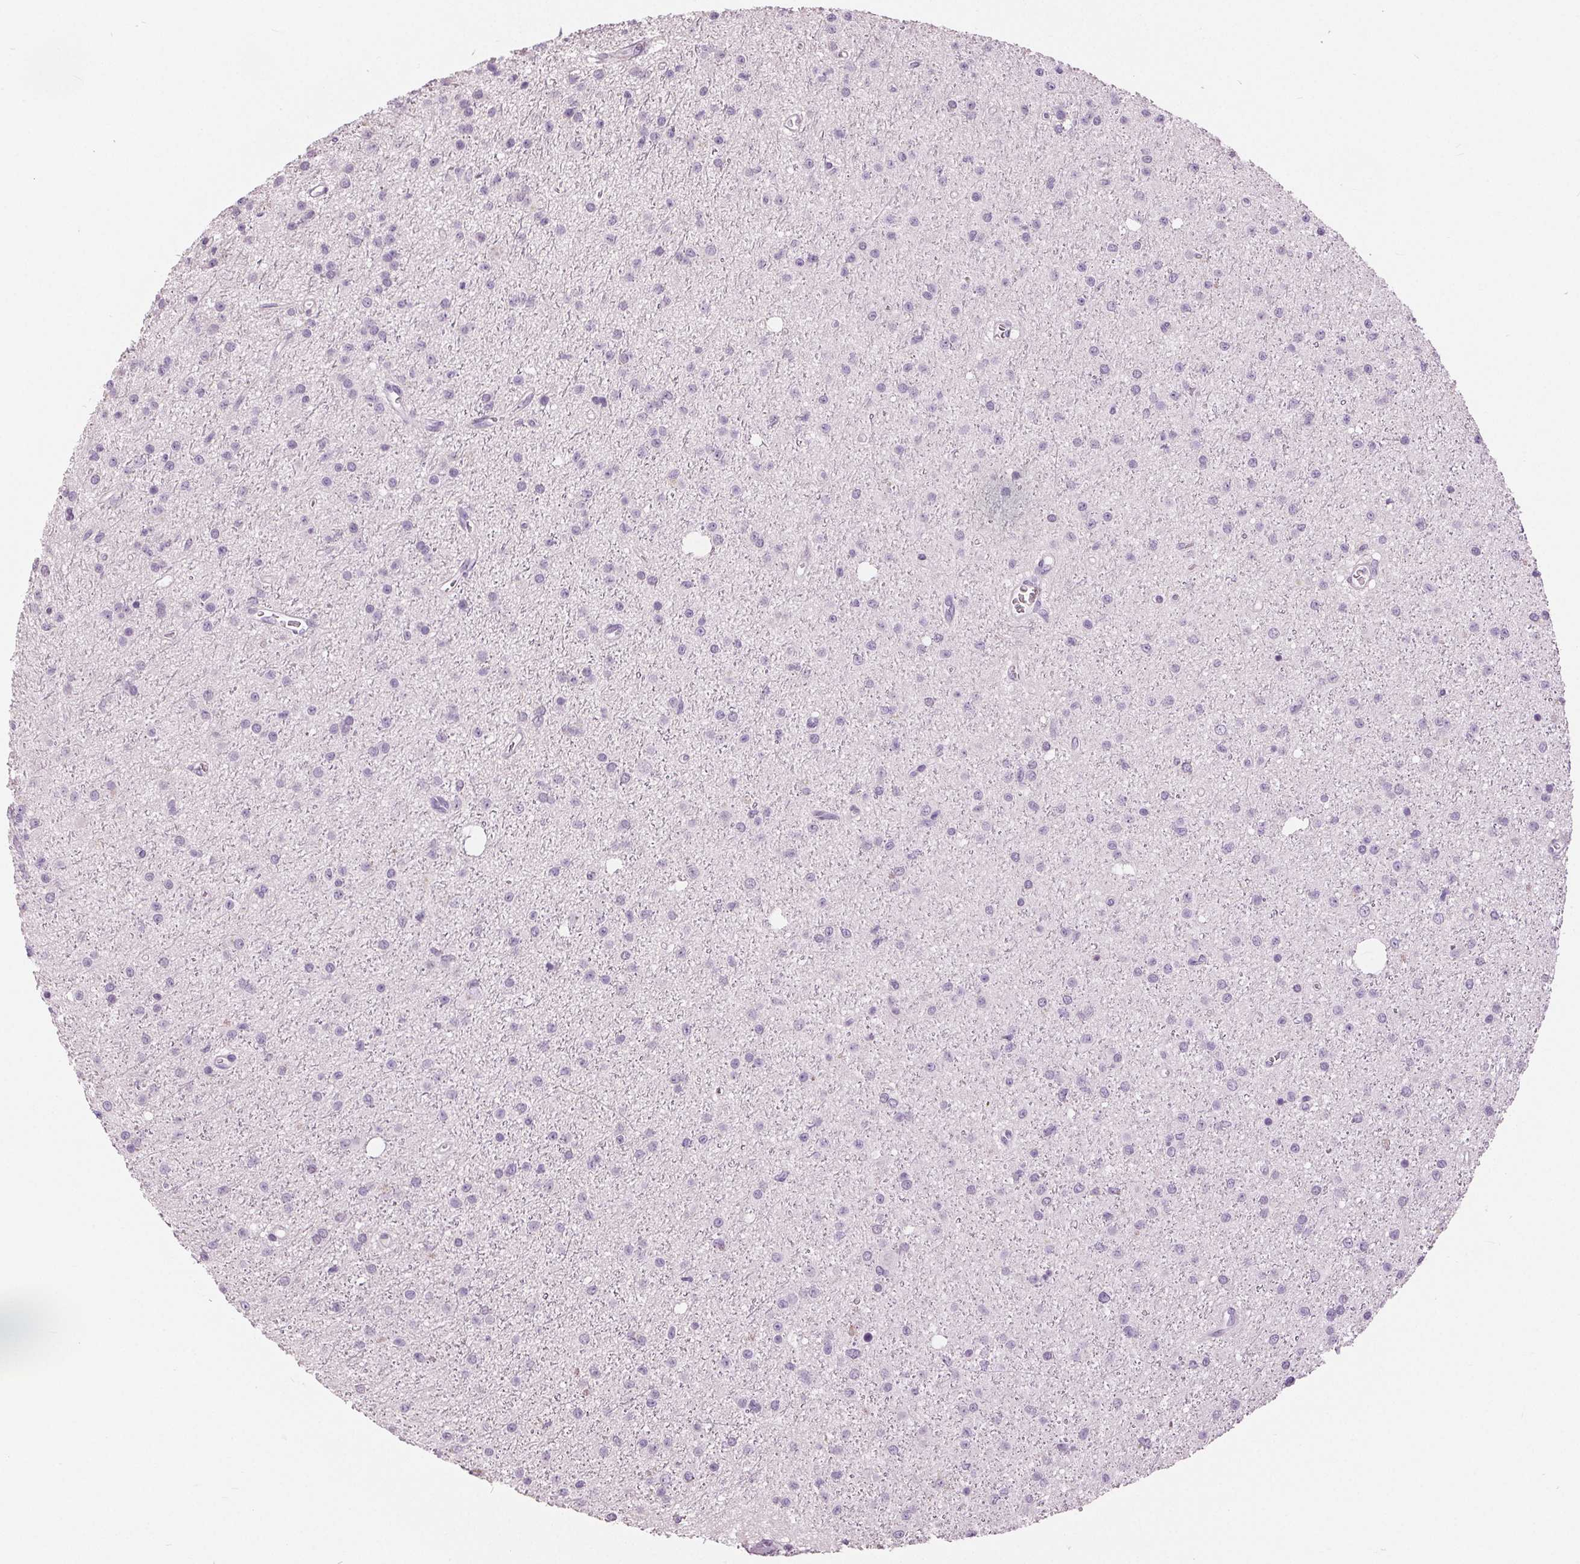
{"staining": {"intensity": "negative", "quantity": "none", "location": "none"}, "tissue": "glioma", "cell_type": "Tumor cells", "image_type": "cancer", "snomed": [{"axis": "morphology", "description": "Glioma, malignant, Low grade"}, {"axis": "topography", "description": "Brain"}], "caption": "Glioma stained for a protein using immunohistochemistry reveals no expression tumor cells.", "gene": "MISP", "patient": {"sex": "male", "age": 27}}